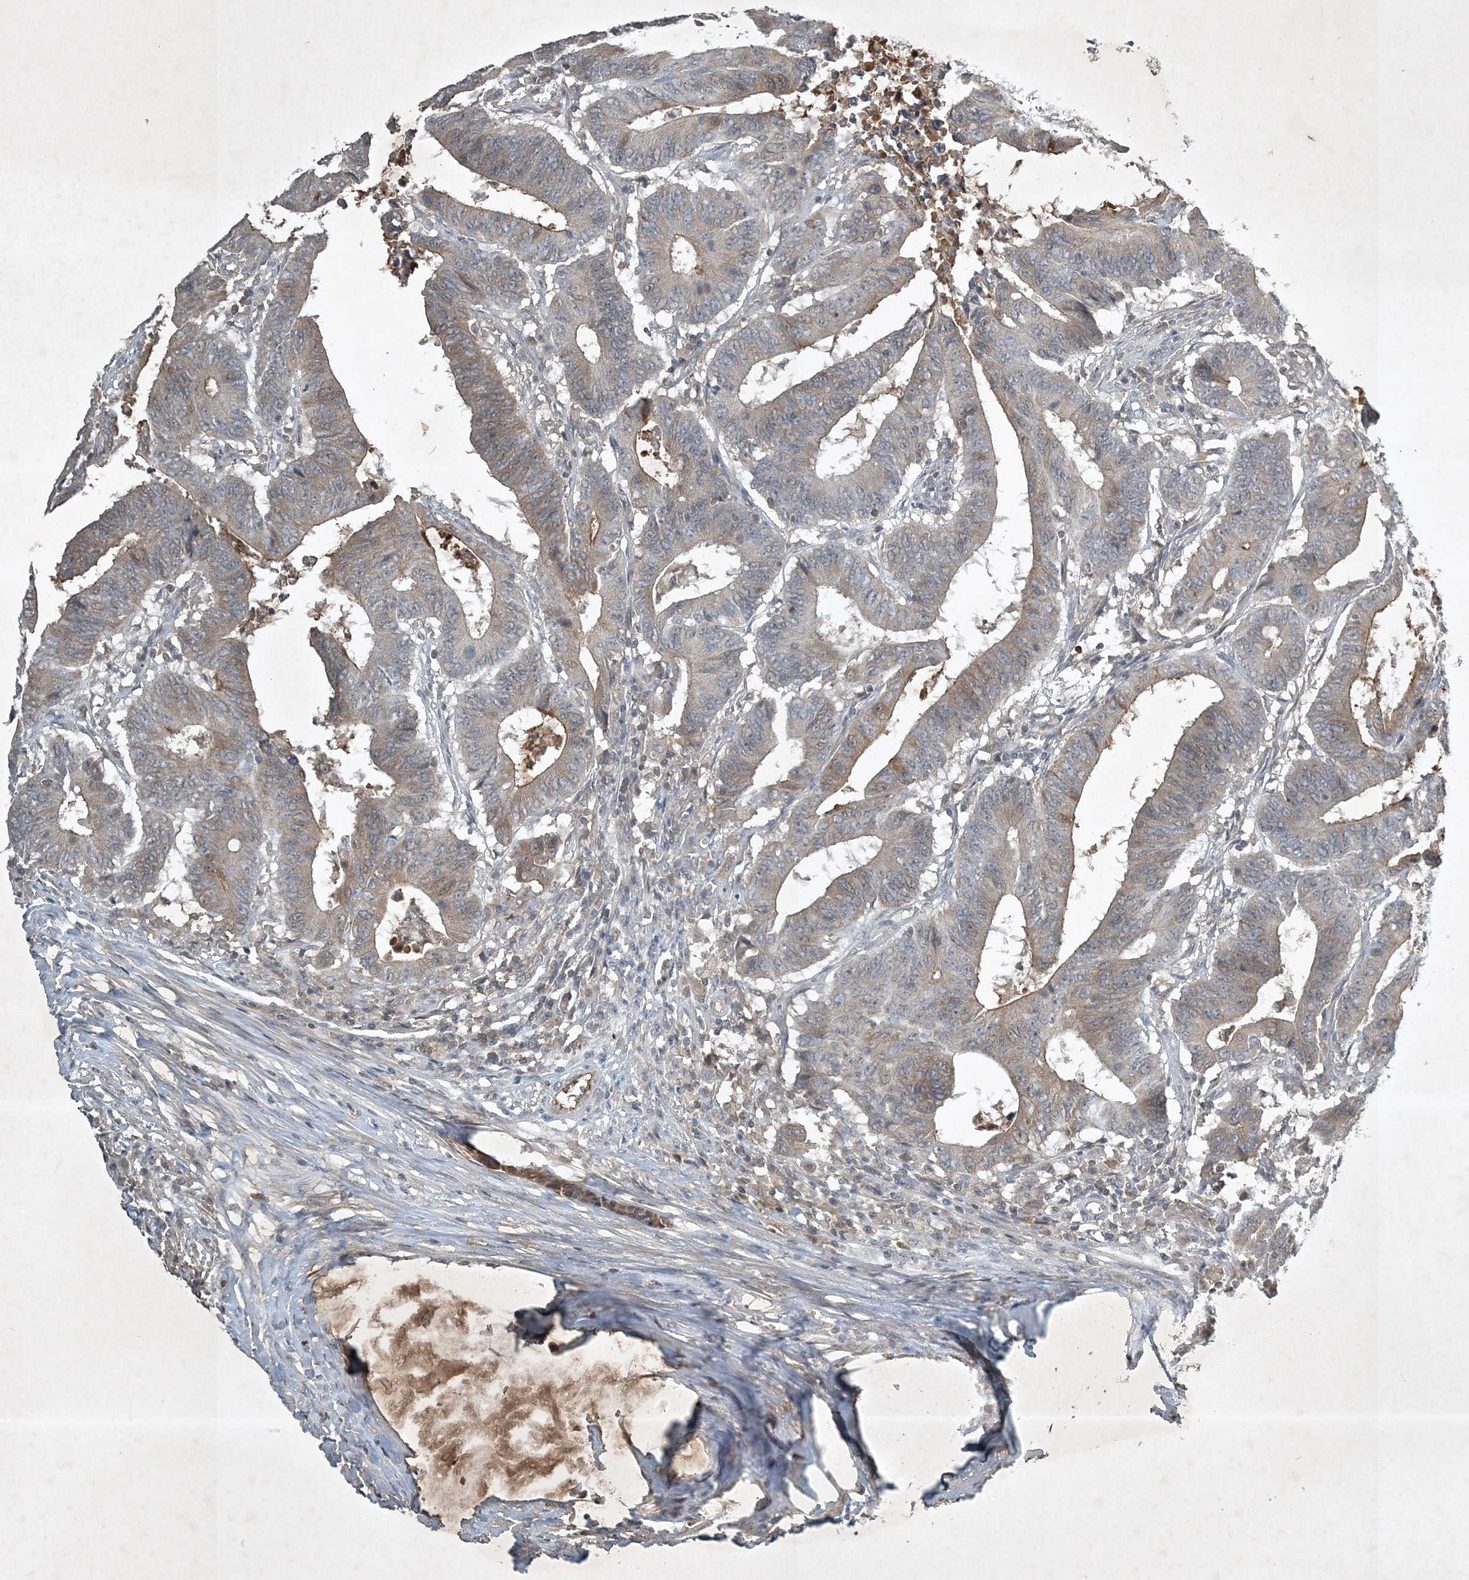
{"staining": {"intensity": "weak", "quantity": "25%-75%", "location": "cytoplasmic/membranous"}, "tissue": "colorectal cancer", "cell_type": "Tumor cells", "image_type": "cancer", "snomed": [{"axis": "morphology", "description": "Adenocarcinoma, NOS"}, {"axis": "topography", "description": "Colon"}], "caption": "Immunohistochemistry (IHC) (DAB (3,3'-diaminobenzidine)) staining of human adenocarcinoma (colorectal) reveals weak cytoplasmic/membranous protein positivity in about 25%-75% of tumor cells.", "gene": "TNFAIP6", "patient": {"sex": "male", "age": 45}}